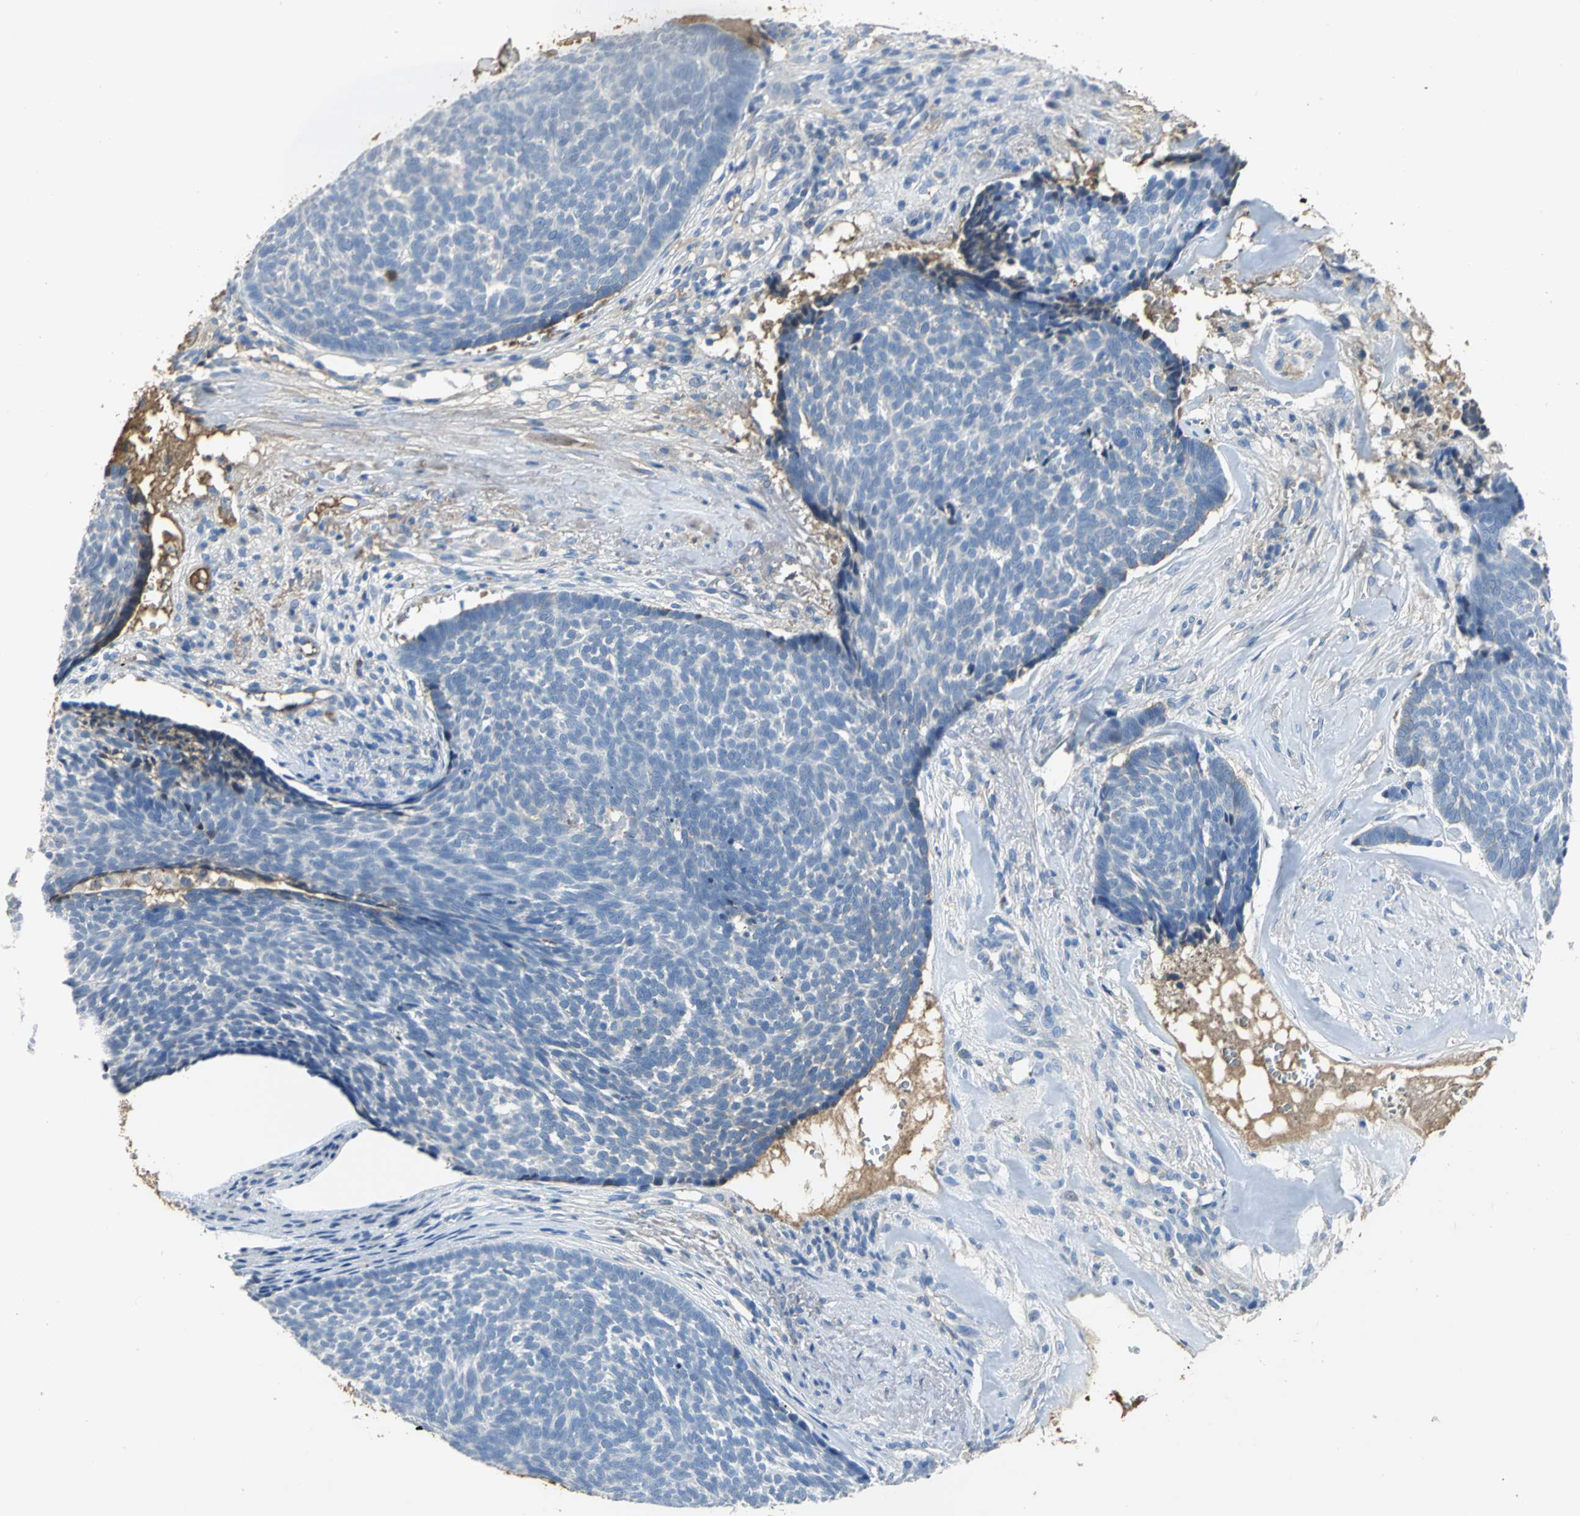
{"staining": {"intensity": "negative", "quantity": "none", "location": "none"}, "tissue": "skin cancer", "cell_type": "Tumor cells", "image_type": "cancer", "snomed": [{"axis": "morphology", "description": "Basal cell carcinoma"}, {"axis": "topography", "description": "Skin"}], "caption": "An immunohistochemistry histopathology image of skin cancer is shown. There is no staining in tumor cells of skin cancer.", "gene": "GYG2", "patient": {"sex": "male", "age": 84}}